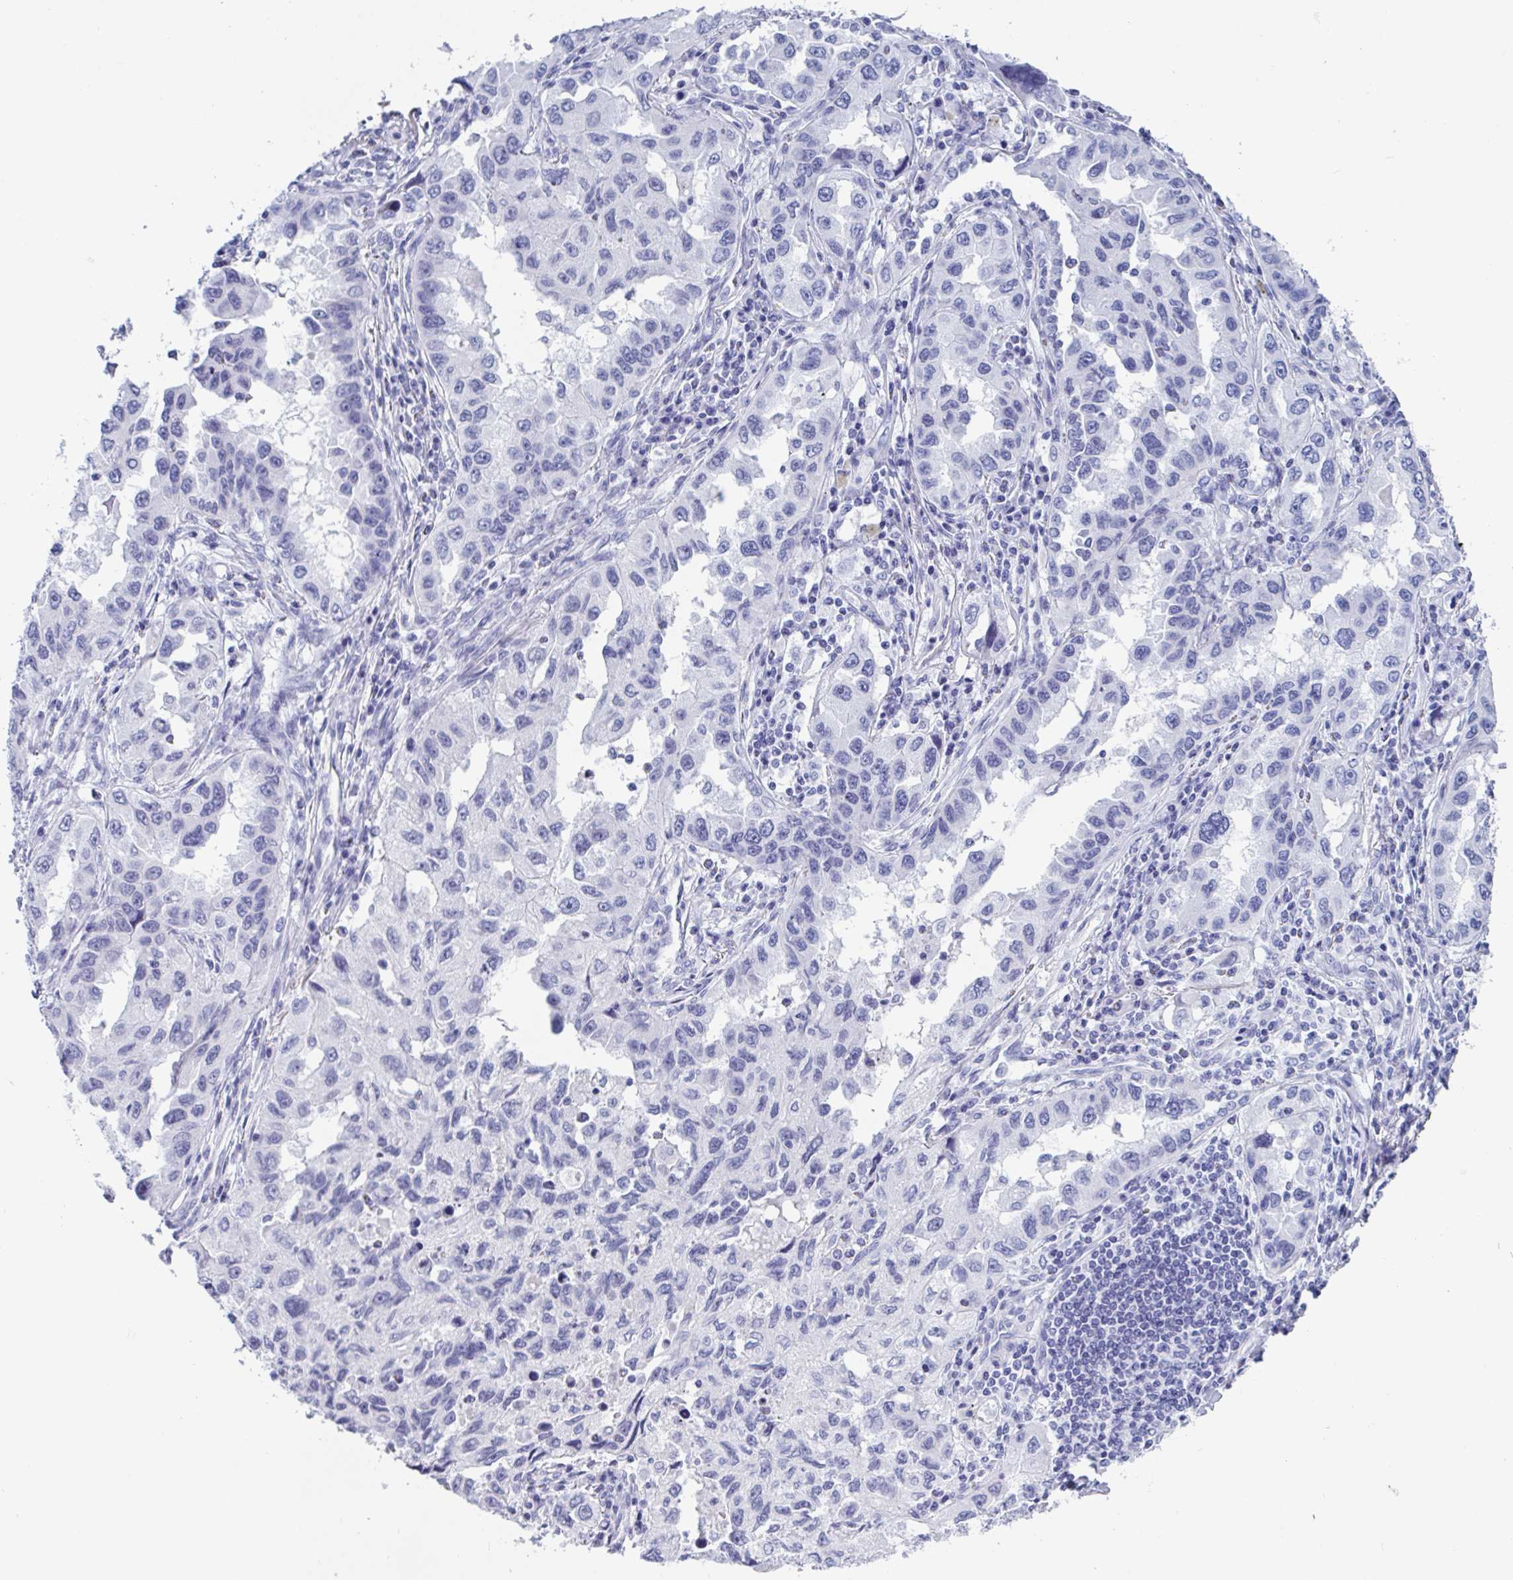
{"staining": {"intensity": "negative", "quantity": "none", "location": "none"}, "tissue": "lung cancer", "cell_type": "Tumor cells", "image_type": "cancer", "snomed": [{"axis": "morphology", "description": "Adenocarcinoma, NOS"}, {"axis": "topography", "description": "Lung"}], "caption": "High magnification brightfield microscopy of lung adenocarcinoma stained with DAB (brown) and counterstained with hematoxylin (blue): tumor cells show no significant expression. (DAB immunohistochemistry (IHC), high magnification).", "gene": "CDX4", "patient": {"sex": "female", "age": 73}}